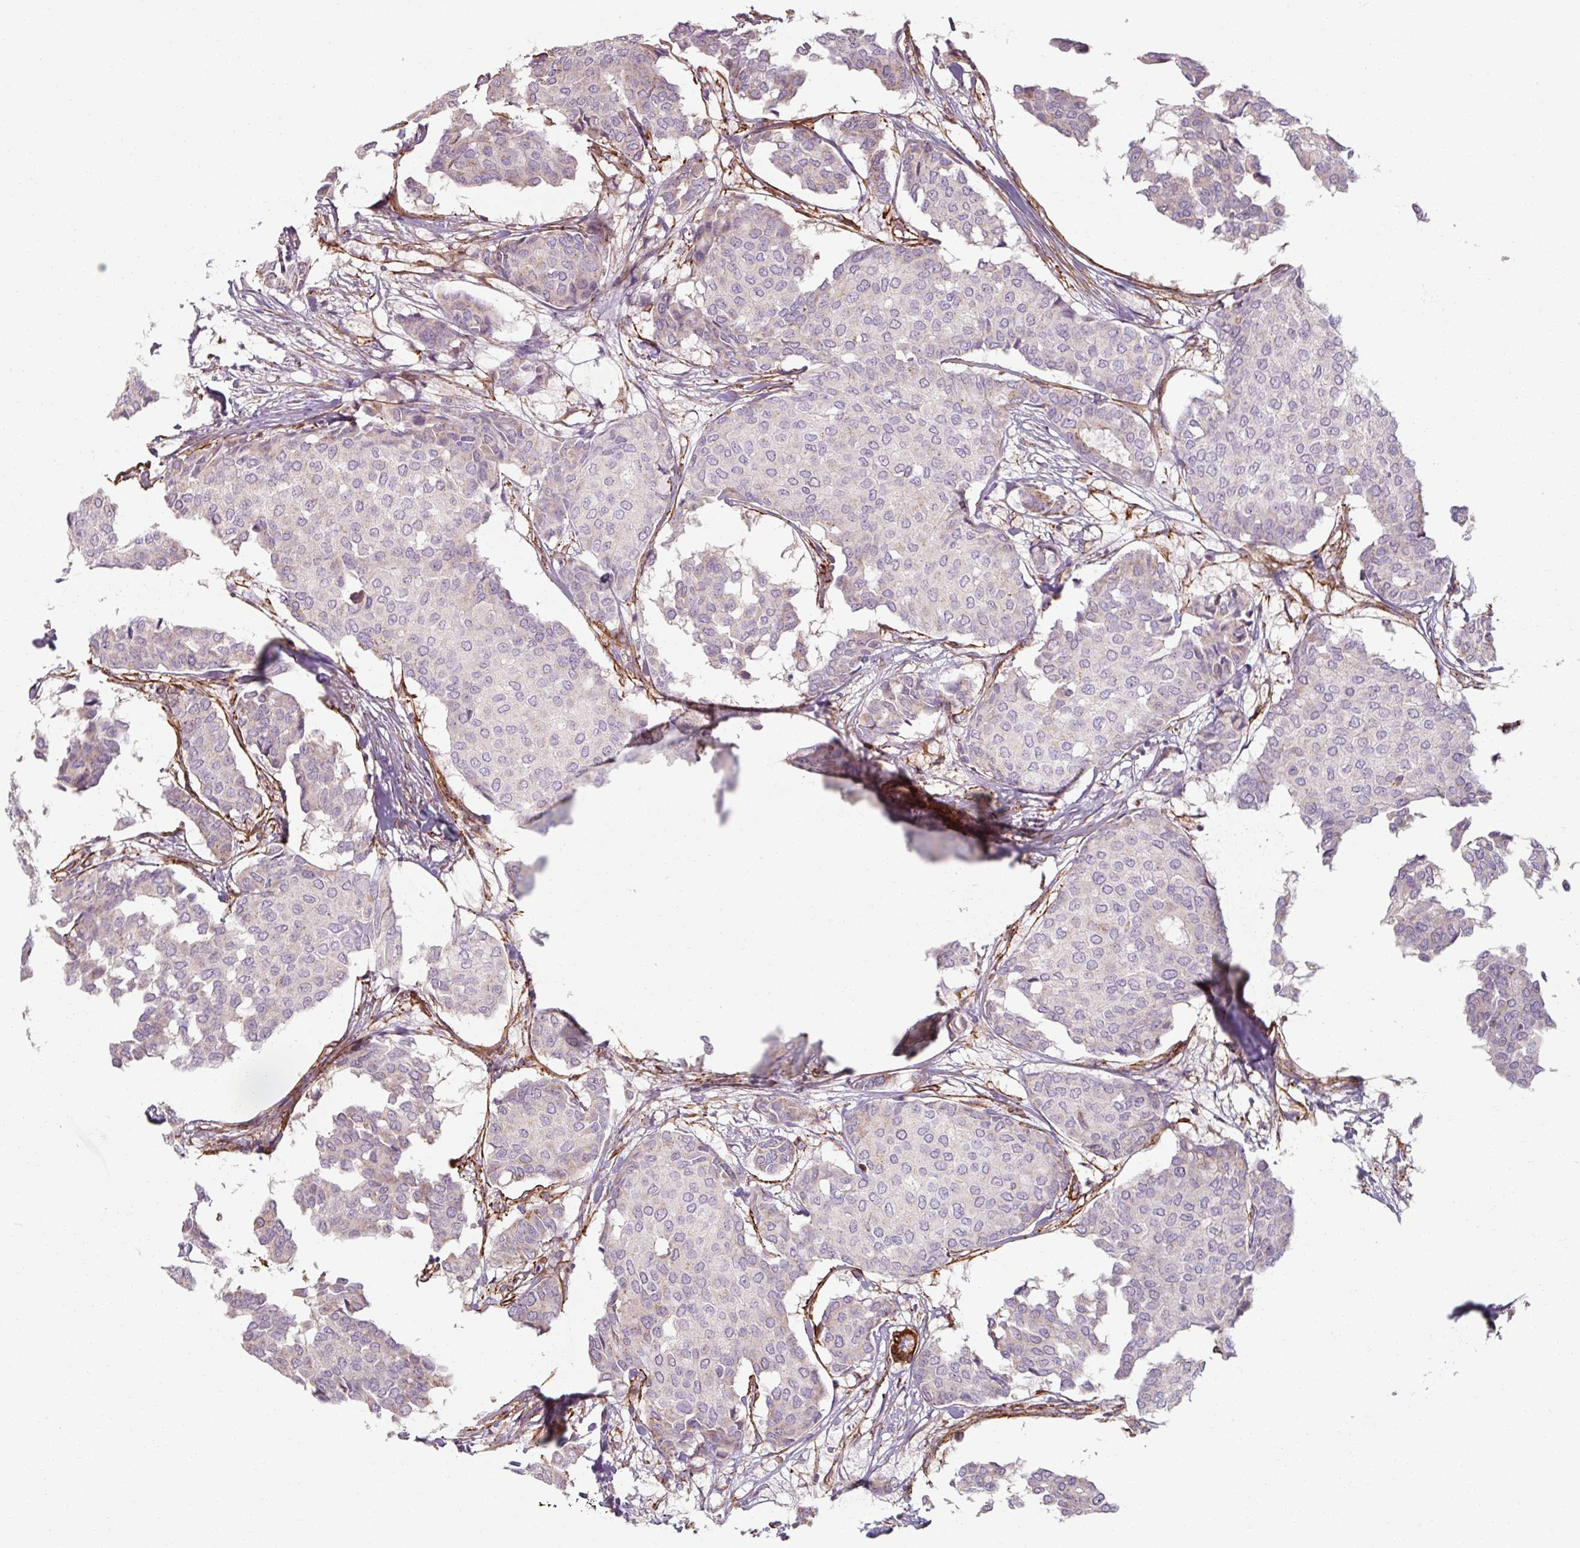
{"staining": {"intensity": "negative", "quantity": "none", "location": "none"}, "tissue": "breast cancer", "cell_type": "Tumor cells", "image_type": "cancer", "snomed": [{"axis": "morphology", "description": "Duct carcinoma"}, {"axis": "topography", "description": "Breast"}], "caption": "DAB (3,3'-diaminobenzidine) immunohistochemical staining of breast cancer (infiltrating ductal carcinoma) reveals no significant expression in tumor cells. (IHC, brightfield microscopy, high magnification).", "gene": "MRPS5", "patient": {"sex": "female", "age": 75}}